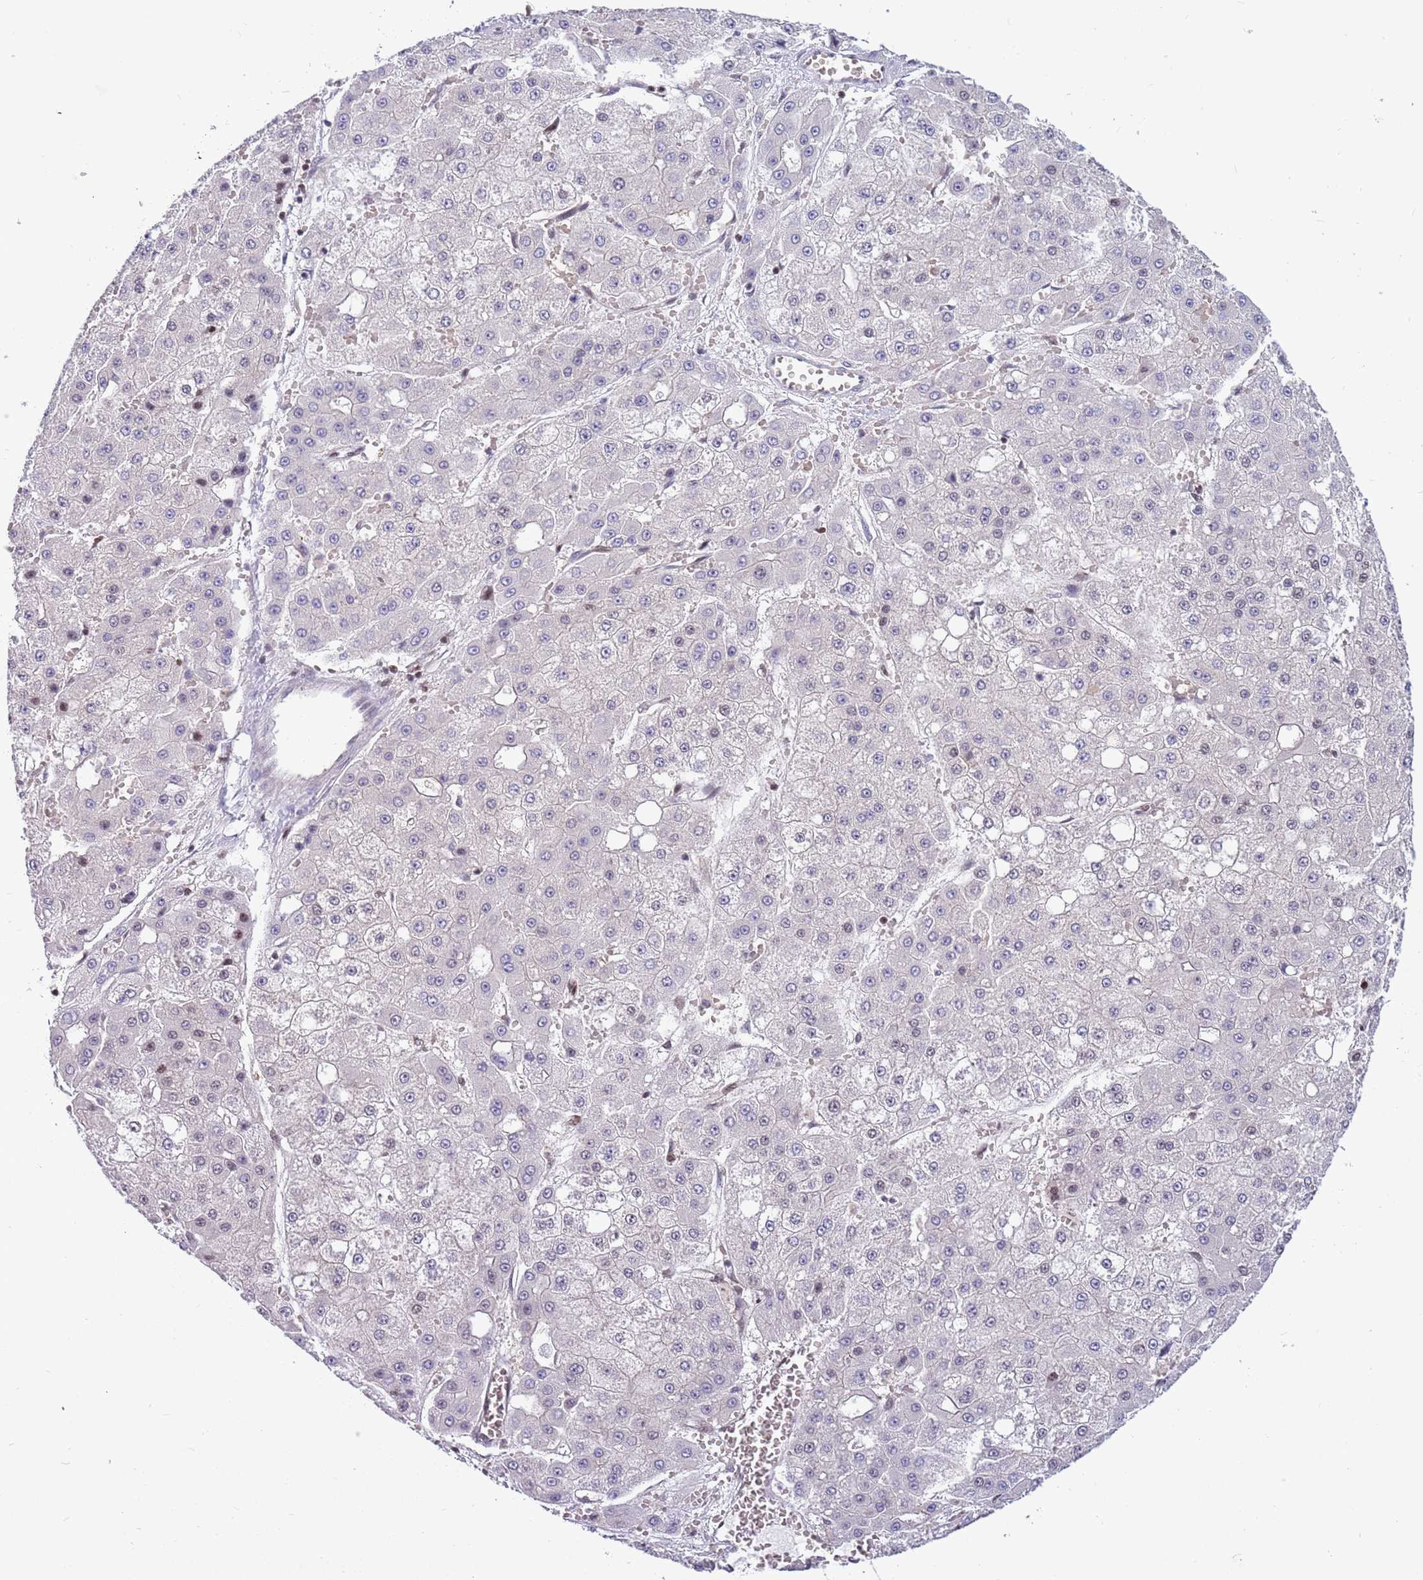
{"staining": {"intensity": "negative", "quantity": "none", "location": "none"}, "tissue": "liver cancer", "cell_type": "Tumor cells", "image_type": "cancer", "snomed": [{"axis": "morphology", "description": "Carcinoma, Hepatocellular, NOS"}, {"axis": "topography", "description": "Liver"}], "caption": "A high-resolution micrograph shows IHC staining of liver cancer, which shows no significant expression in tumor cells.", "gene": "ARHGEF5", "patient": {"sex": "male", "age": 47}}